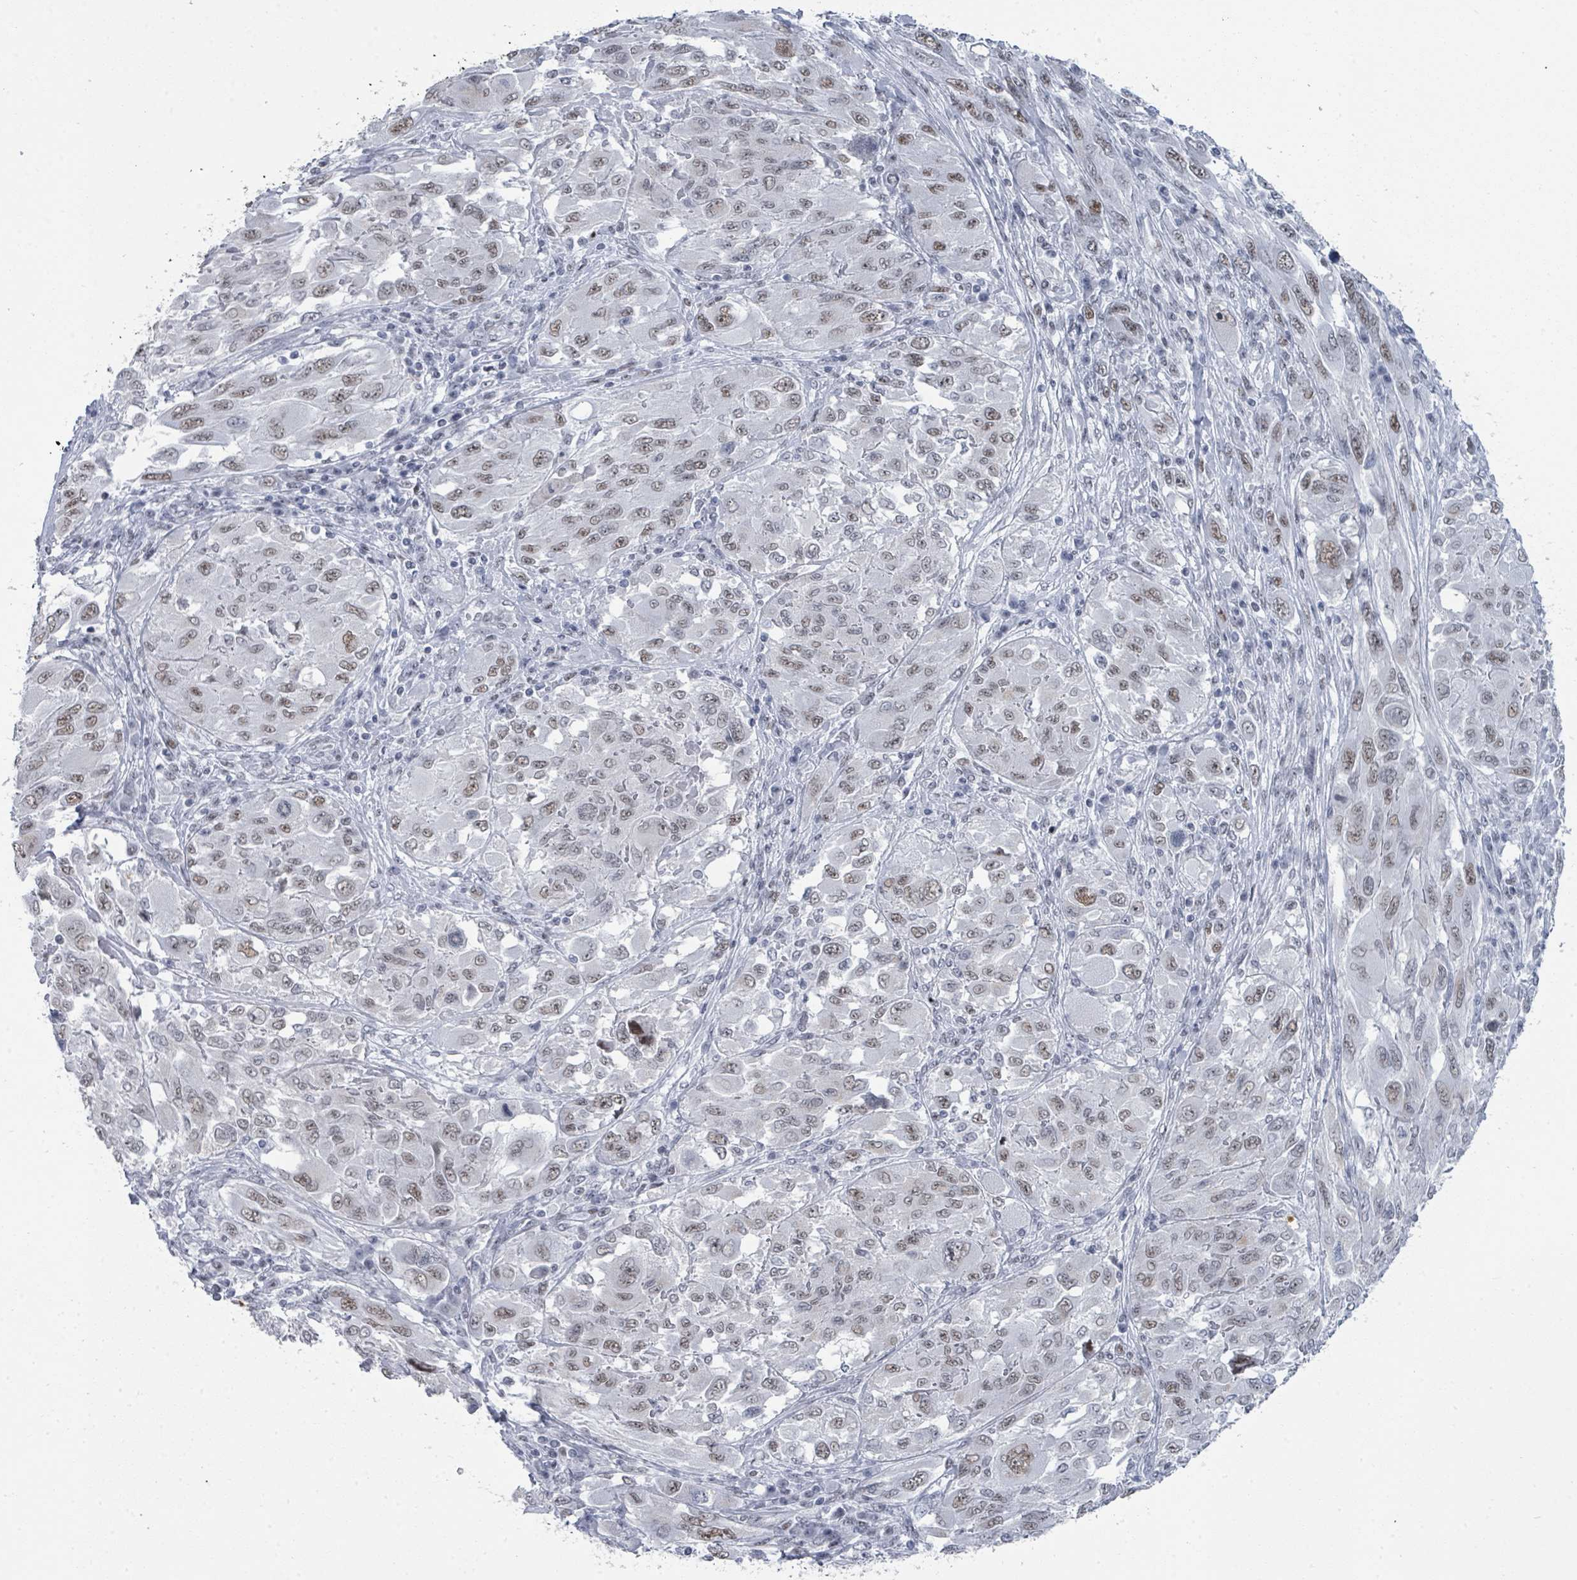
{"staining": {"intensity": "weak", "quantity": ">75%", "location": "nuclear"}, "tissue": "melanoma", "cell_type": "Tumor cells", "image_type": "cancer", "snomed": [{"axis": "morphology", "description": "Malignant melanoma, NOS"}, {"axis": "topography", "description": "Skin"}], "caption": "DAB immunohistochemical staining of melanoma shows weak nuclear protein expression in approximately >75% of tumor cells.", "gene": "CT45A5", "patient": {"sex": "female", "age": 91}}